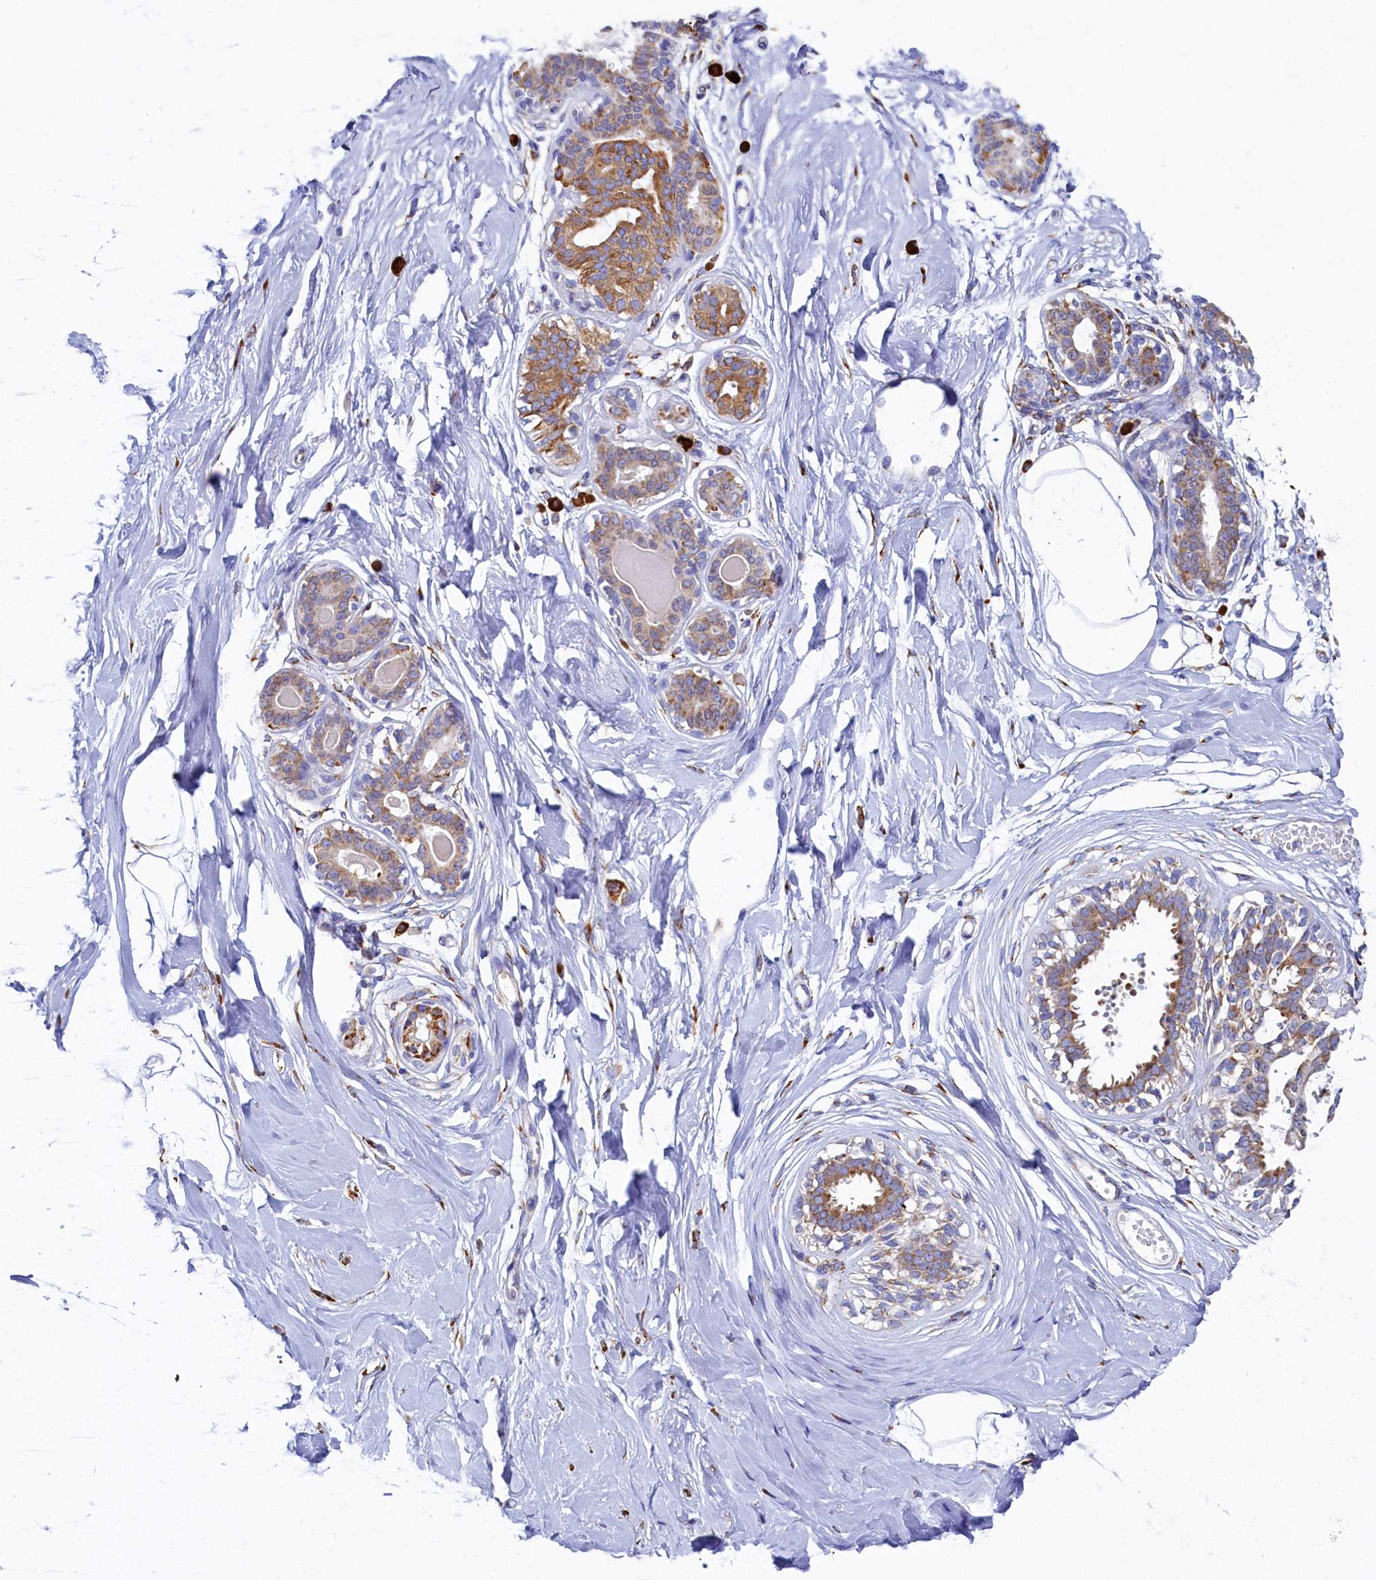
{"staining": {"intensity": "negative", "quantity": "none", "location": "none"}, "tissue": "breast", "cell_type": "Adipocytes", "image_type": "normal", "snomed": [{"axis": "morphology", "description": "Normal tissue, NOS"}, {"axis": "topography", "description": "Breast"}], "caption": "This is an immunohistochemistry photomicrograph of normal human breast. There is no positivity in adipocytes.", "gene": "TMEM18", "patient": {"sex": "female", "age": 45}}